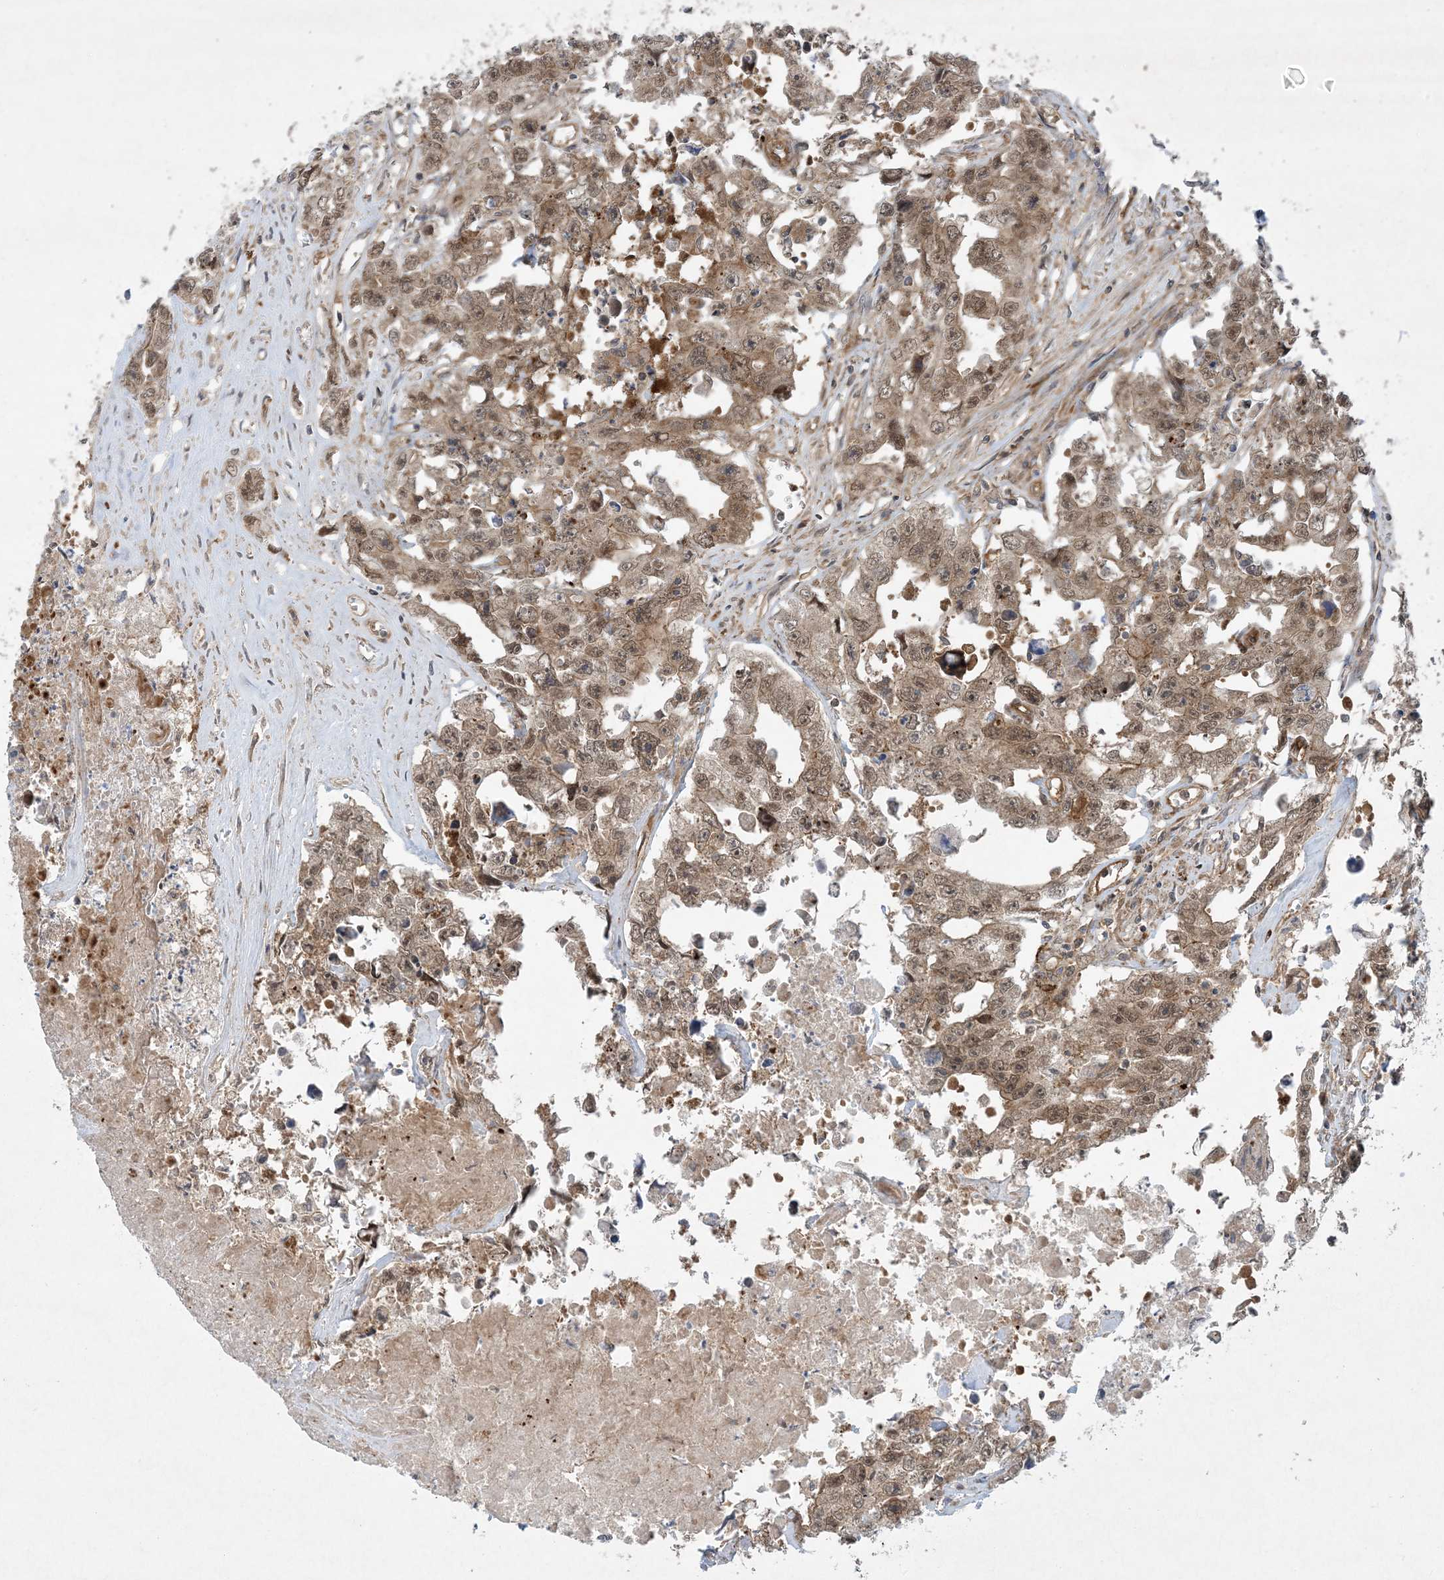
{"staining": {"intensity": "moderate", "quantity": ">75%", "location": "cytoplasmic/membranous,nuclear"}, "tissue": "testis cancer", "cell_type": "Tumor cells", "image_type": "cancer", "snomed": [{"axis": "morphology", "description": "Seminoma, NOS"}, {"axis": "morphology", "description": "Carcinoma, Embryonal, NOS"}, {"axis": "topography", "description": "Testis"}], "caption": "The histopathology image reveals immunohistochemical staining of testis cancer. There is moderate cytoplasmic/membranous and nuclear positivity is identified in approximately >75% of tumor cells.", "gene": "STAM2", "patient": {"sex": "male", "age": 43}}